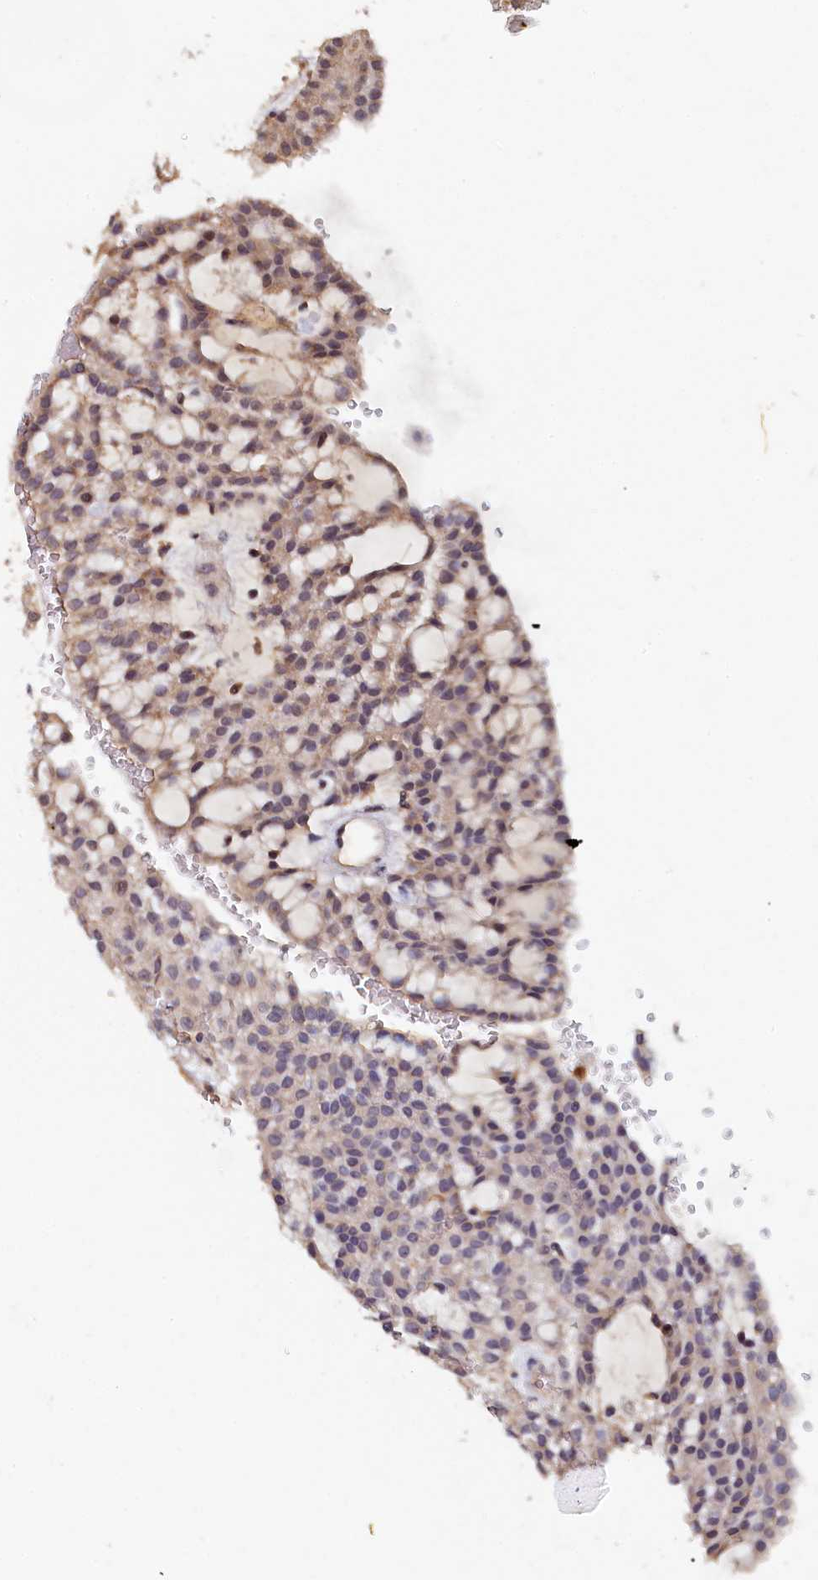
{"staining": {"intensity": "weak", "quantity": ">75%", "location": "cytoplasmic/membranous"}, "tissue": "renal cancer", "cell_type": "Tumor cells", "image_type": "cancer", "snomed": [{"axis": "morphology", "description": "Adenocarcinoma, NOS"}, {"axis": "topography", "description": "Kidney"}], "caption": "Adenocarcinoma (renal) stained with a brown dye exhibits weak cytoplasmic/membranous positive staining in approximately >75% of tumor cells.", "gene": "EPB41L4B", "patient": {"sex": "male", "age": 63}}